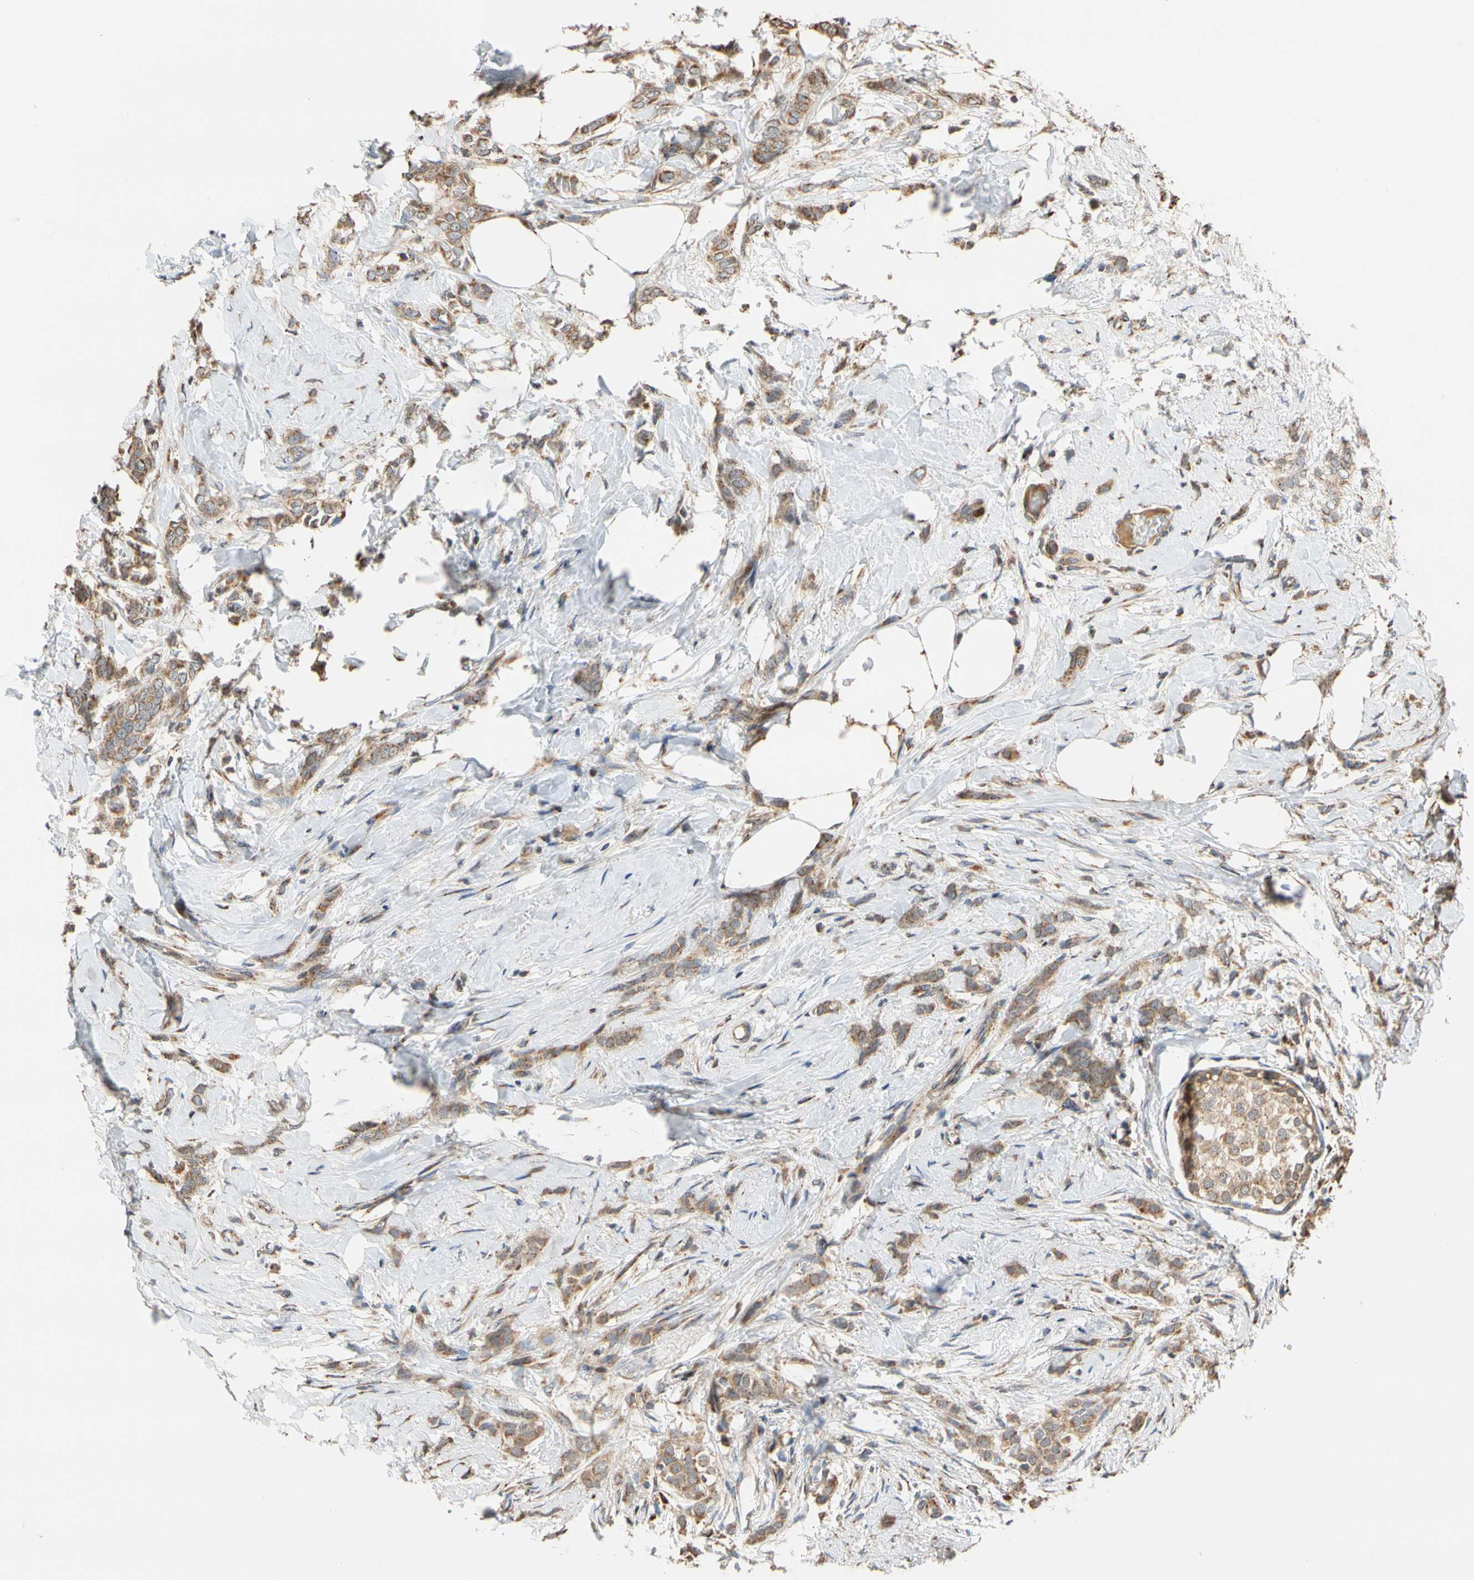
{"staining": {"intensity": "moderate", "quantity": ">75%", "location": "cytoplasmic/membranous"}, "tissue": "breast cancer", "cell_type": "Tumor cells", "image_type": "cancer", "snomed": [{"axis": "morphology", "description": "Lobular carcinoma, in situ"}, {"axis": "morphology", "description": "Lobular carcinoma"}, {"axis": "topography", "description": "Breast"}], "caption": "Immunohistochemistry (IHC) histopathology image of lobular carcinoma (breast) stained for a protein (brown), which demonstrates medium levels of moderate cytoplasmic/membranous positivity in about >75% of tumor cells.", "gene": "IP6K2", "patient": {"sex": "female", "age": 41}}